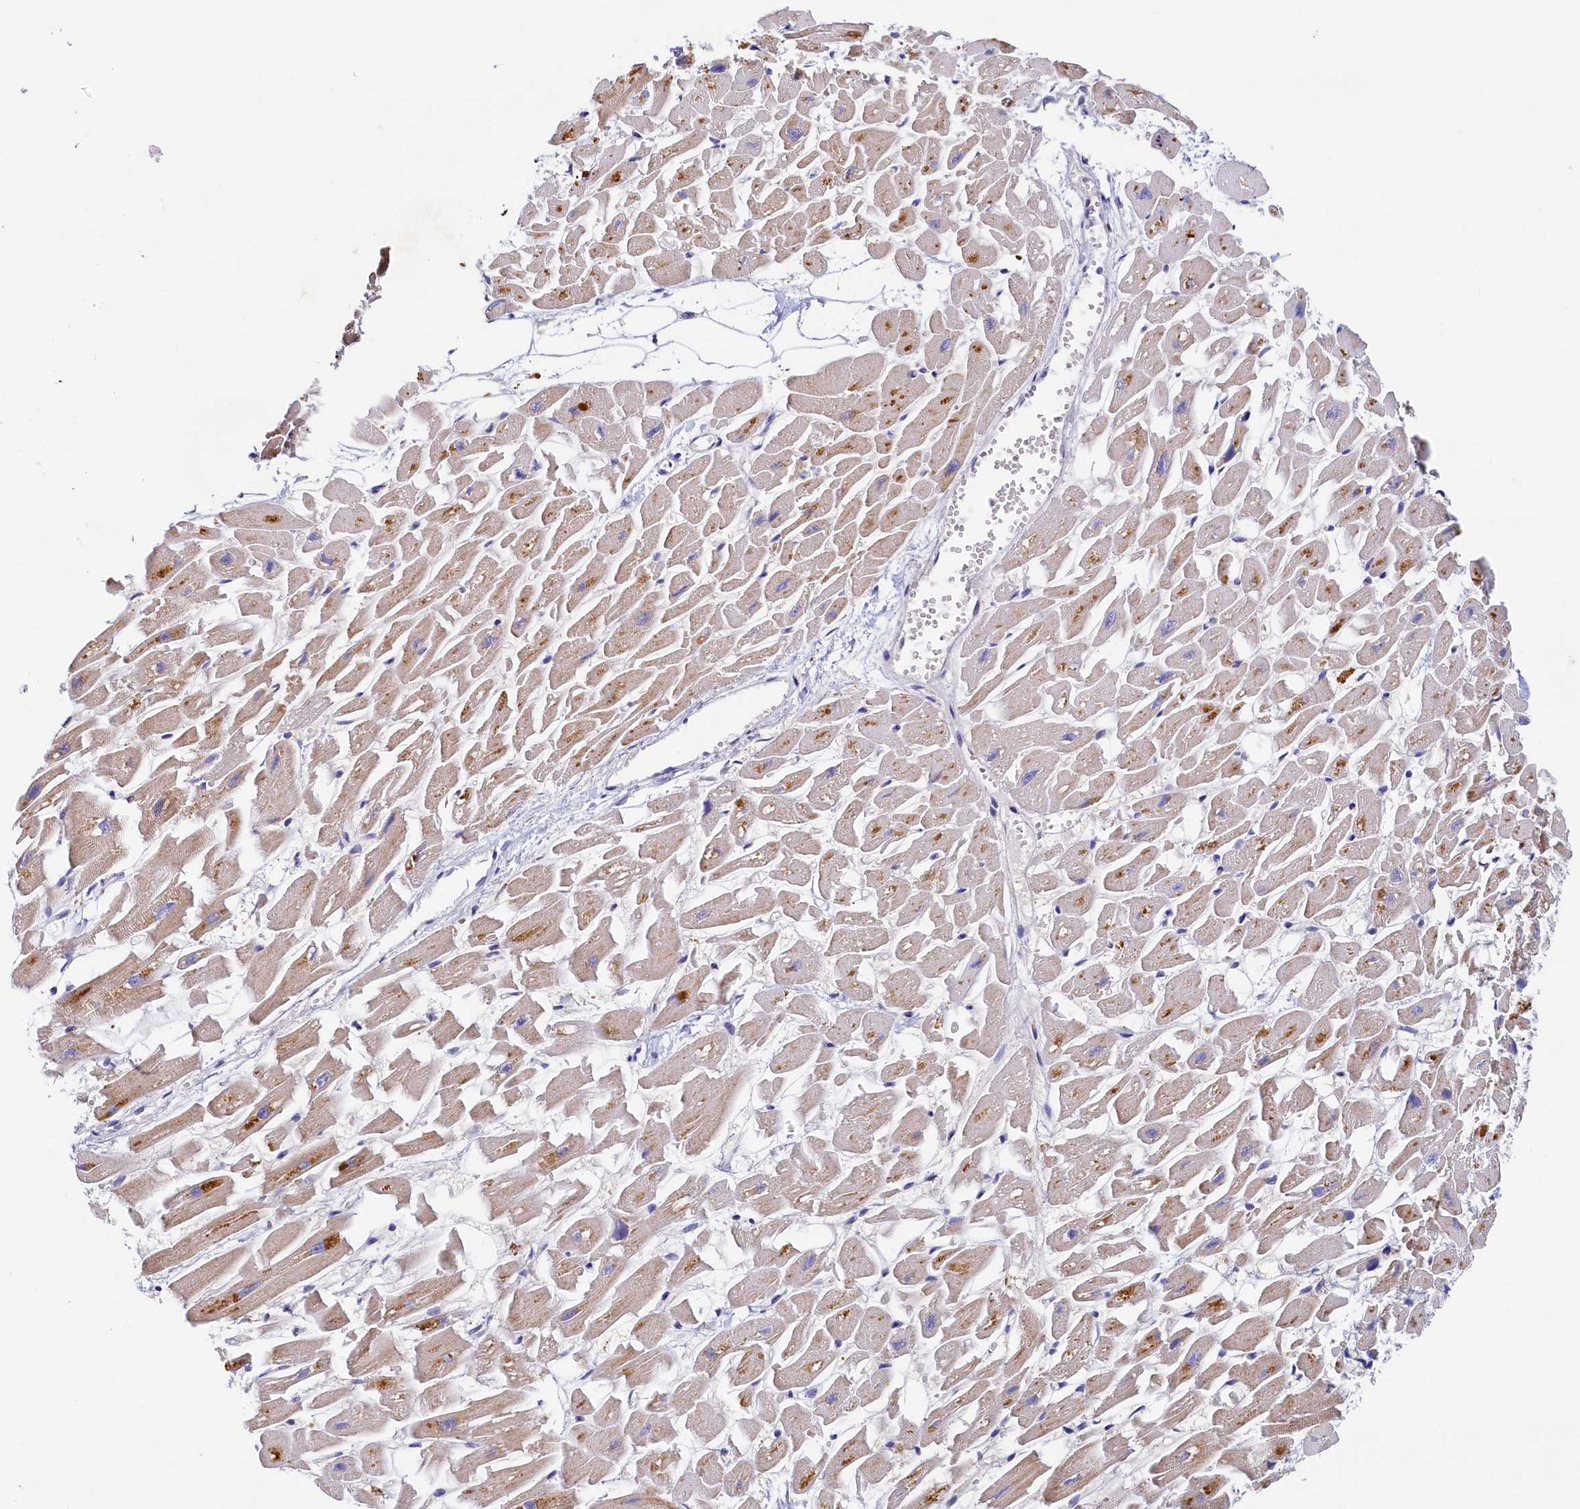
{"staining": {"intensity": "moderate", "quantity": "<25%", "location": "cytoplasmic/membranous"}, "tissue": "heart muscle", "cell_type": "Cardiomyocytes", "image_type": "normal", "snomed": [{"axis": "morphology", "description": "Normal tissue, NOS"}, {"axis": "topography", "description": "Heart"}], "caption": "Heart muscle stained for a protein (brown) shows moderate cytoplasmic/membranous positive staining in about <25% of cardiomyocytes.", "gene": "PAAF1", "patient": {"sex": "female", "age": 64}}